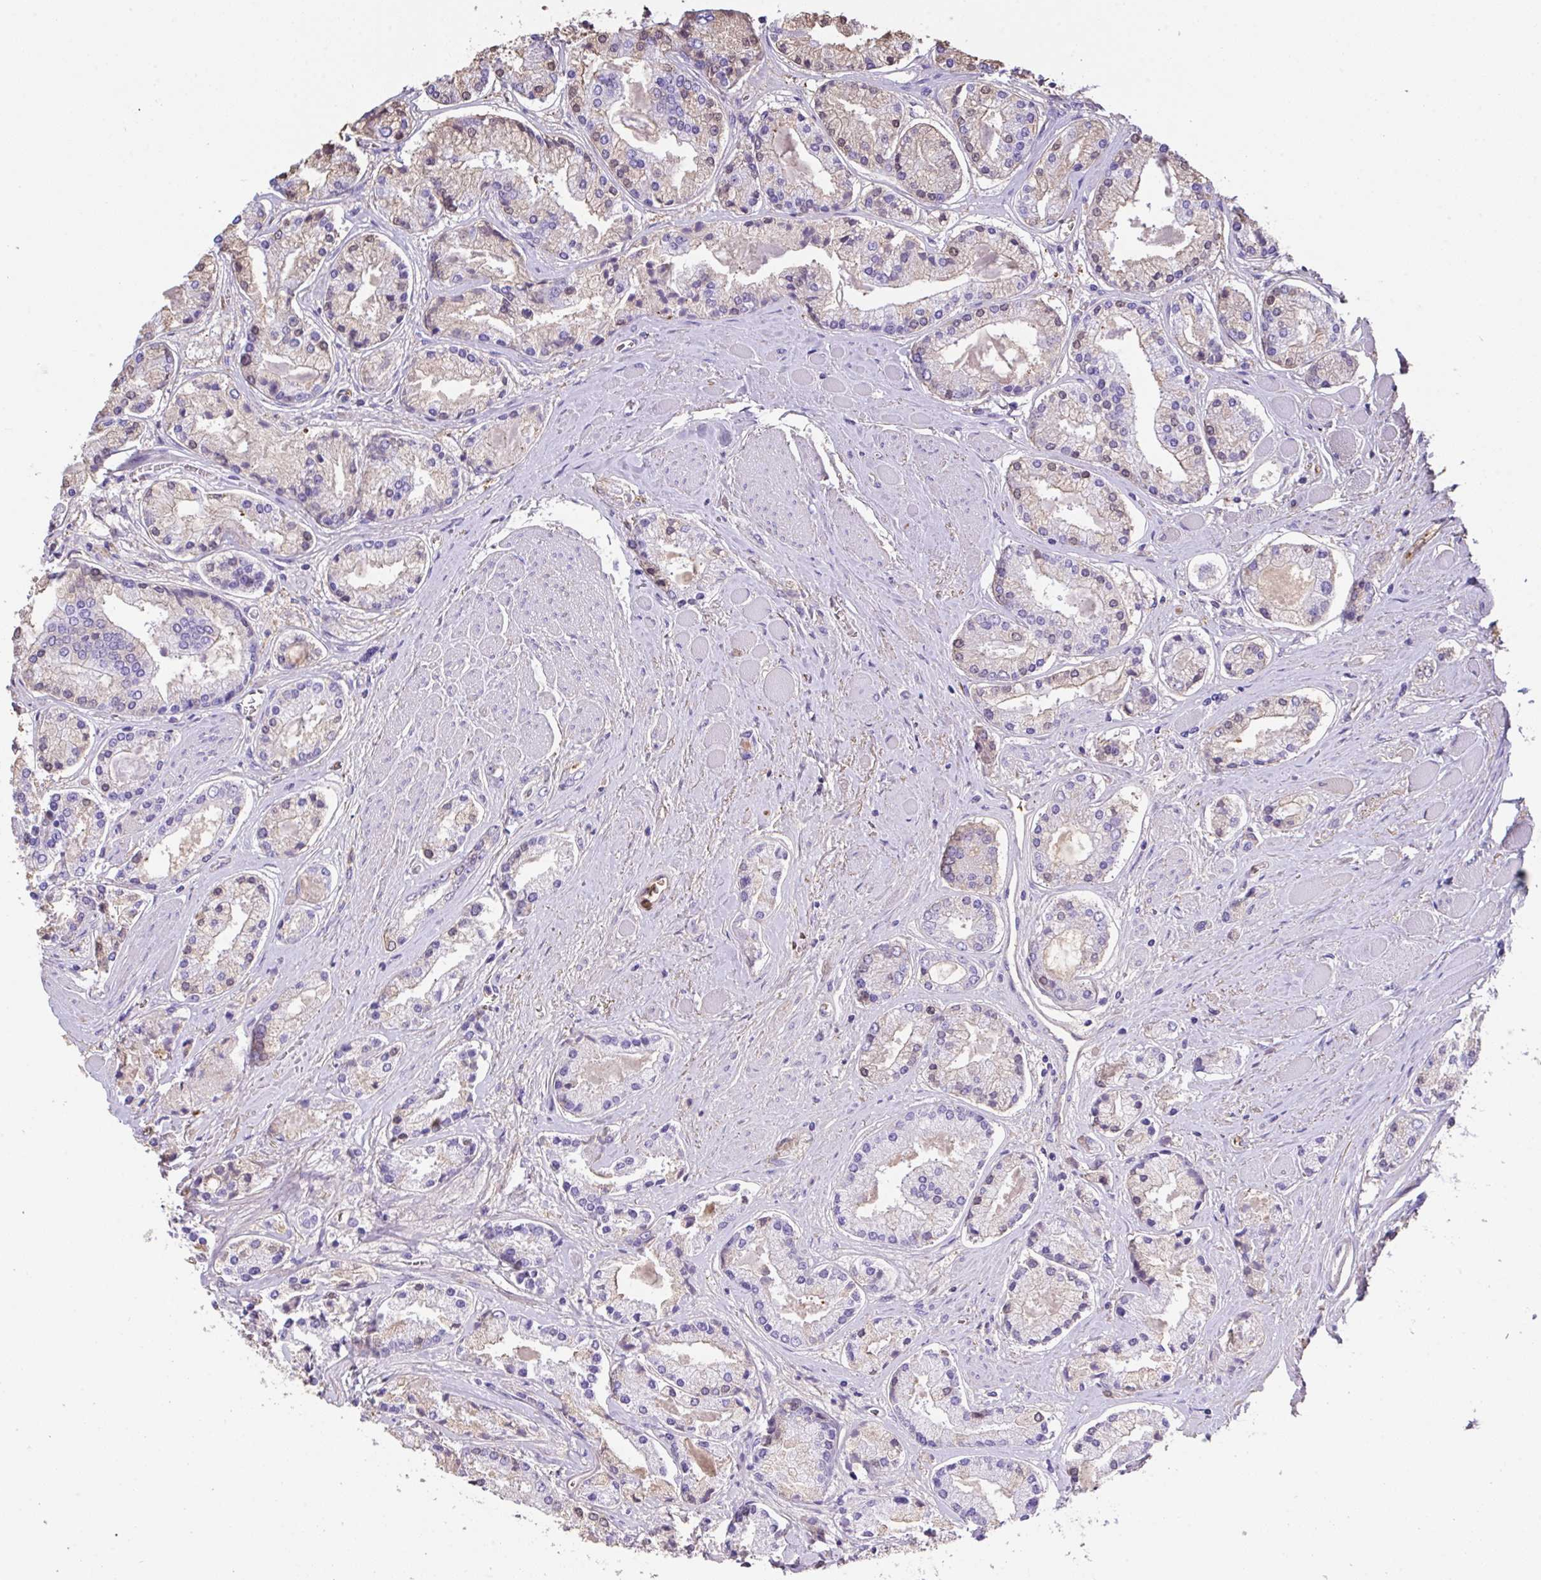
{"staining": {"intensity": "weak", "quantity": "<25%", "location": "cytoplasmic/membranous,nuclear"}, "tissue": "prostate cancer", "cell_type": "Tumor cells", "image_type": "cancer", "snomed": [{"axis": "morphology", "description": "Adenocarcinoma, High grade"}, {"axis": "topography", "description": "Prostate"}], "caption": "IHC image of prostate cancer (high-grade adenocarcinoma) stained for a protein (brown), which demonstrates no expression in tumor cells. (Brightfield microscopy of DAB IHC at high magnification).", "gene": "HOXC12", "patient": {"sex": "male", "age": 67}}